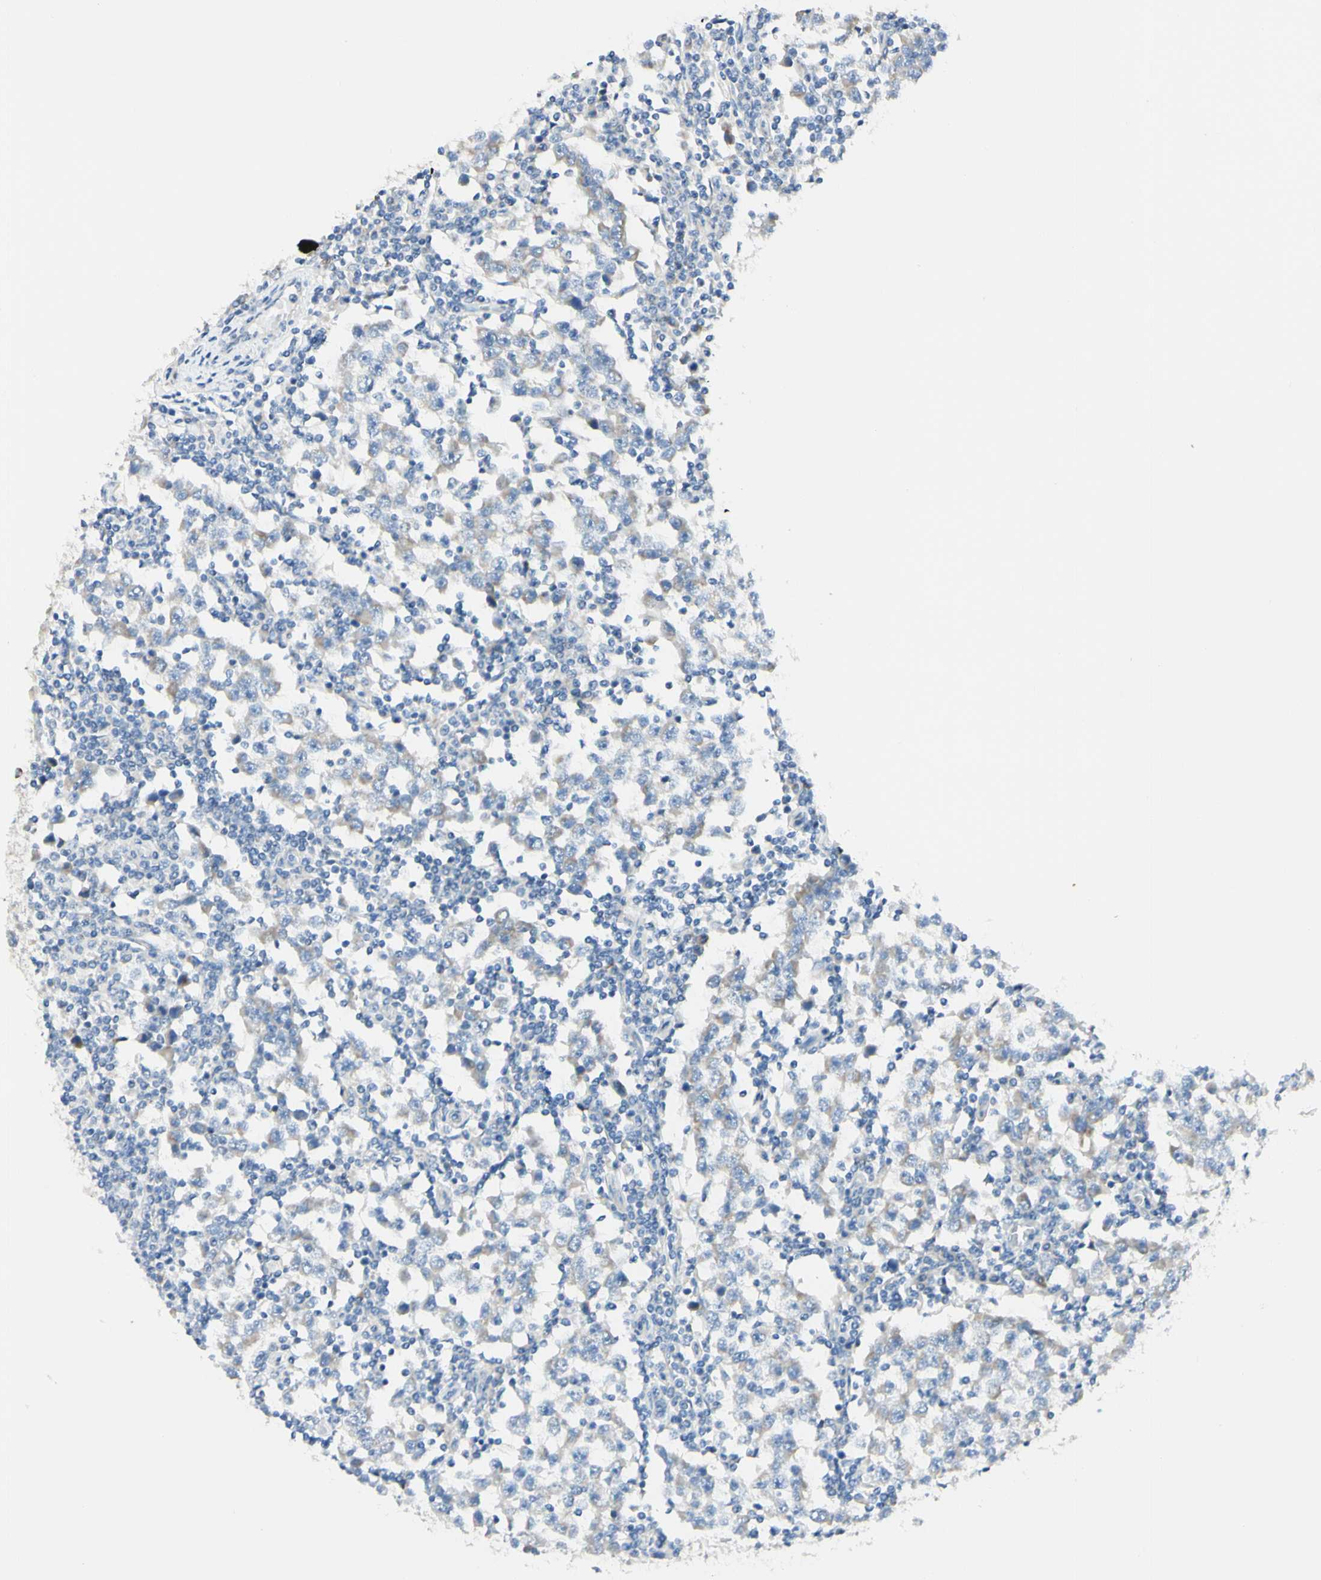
{"staining": {"intensity": "weak", "quantity": "<25%", "location": "cytoplasmic/membranous"}, "tissue": "testis cancer", "cell_type": "Tumor cells", "image_type": "cancer", "snomed": [{"axis": "morphology", "description": "Seminoma, NOS"}, {"axis": "topography", "description": "Testis"}], "caption": "Immunohistochemical staining of human testis seminoma exhibits no significant staining in tumor cells. The staining was performed using DAB (3,3'-diaminobenzidine) to visualize the protein expression in brown, while the nuclei were stained in blue with hematoxylin (Magnification: 20x).", "gene": "ARMC10", "patient": {"sex": "male", "age": 65}}